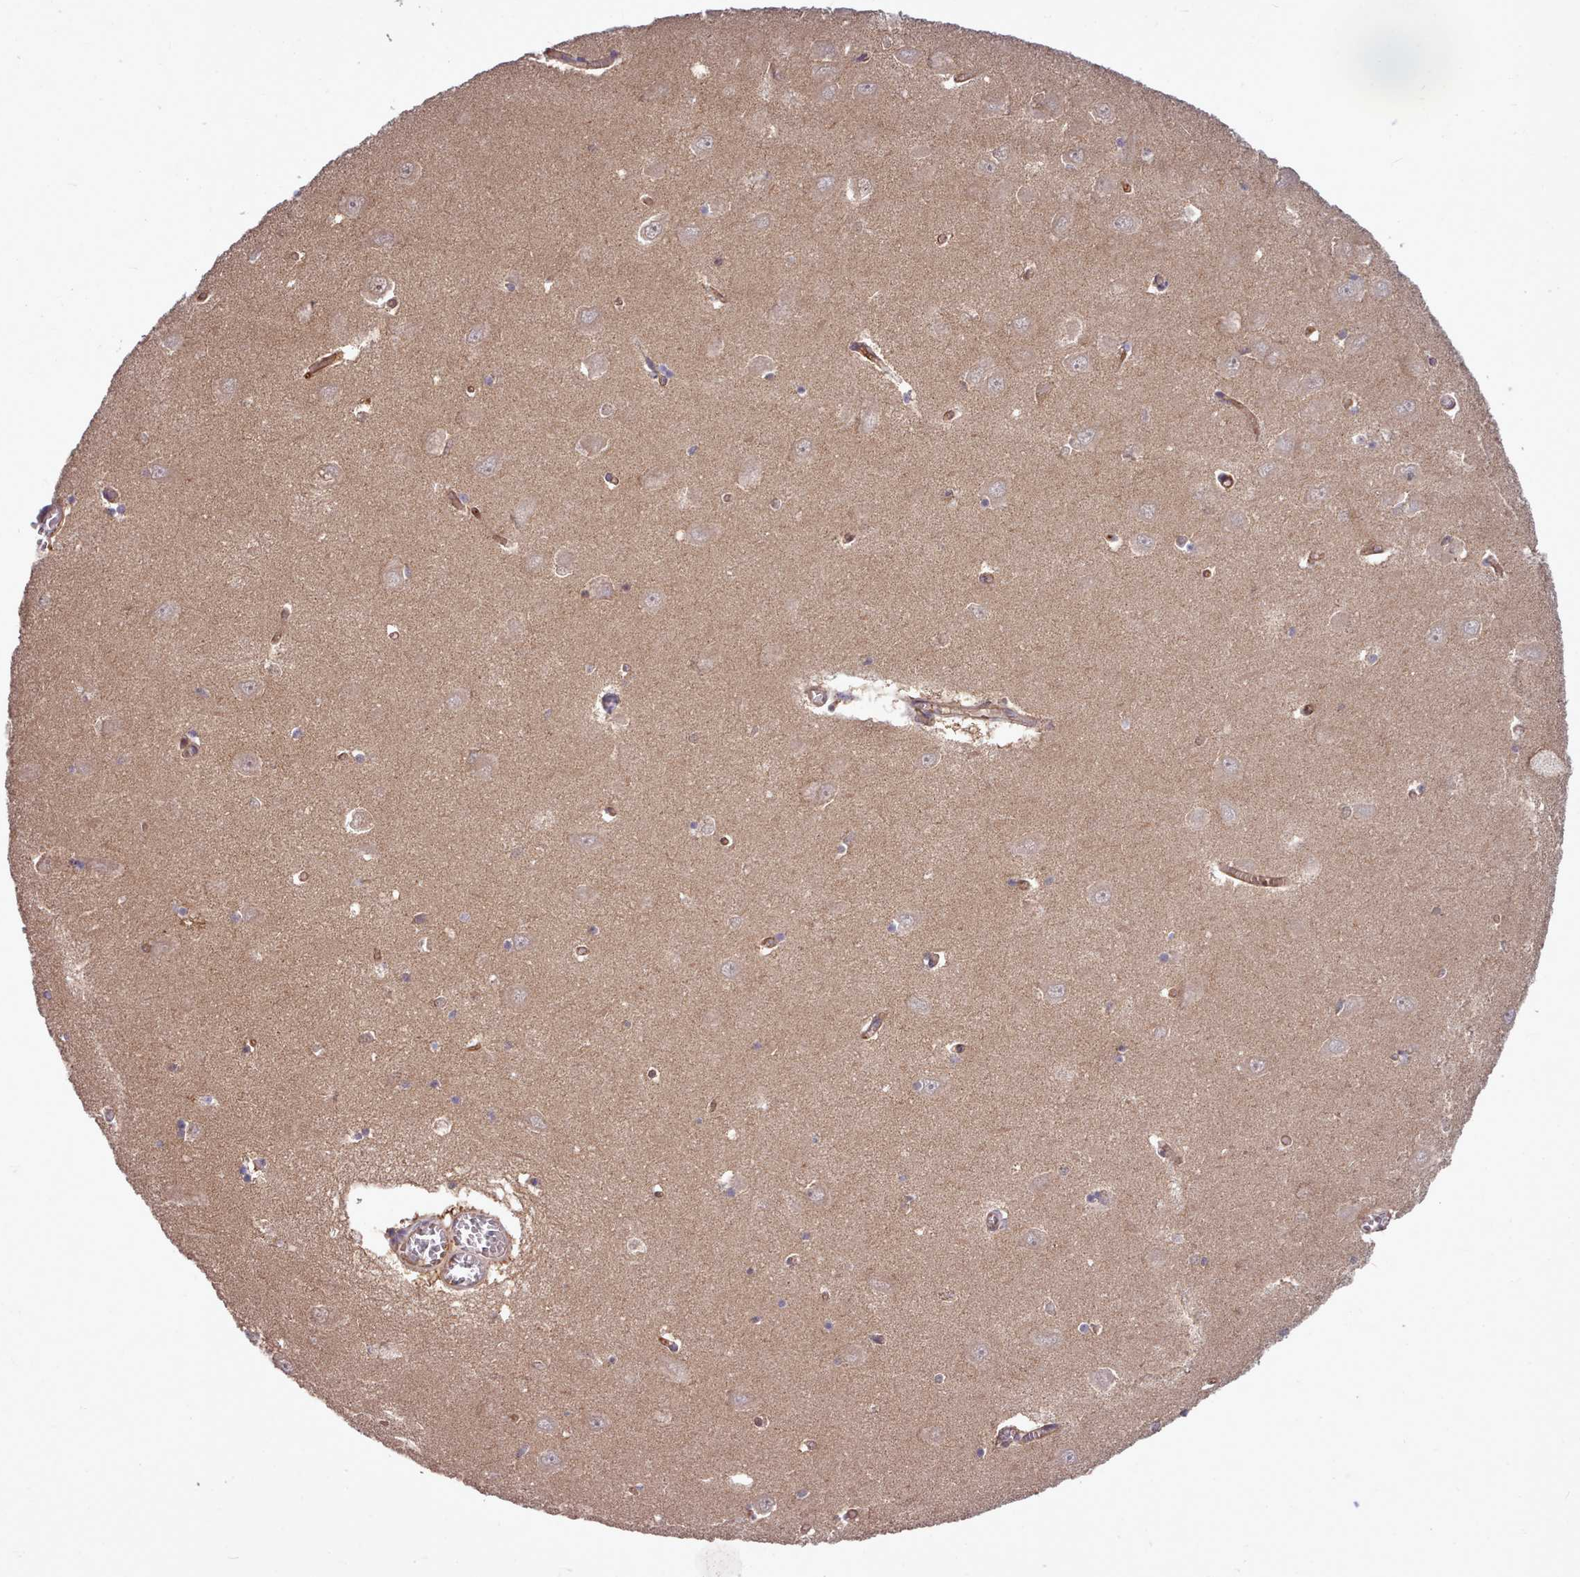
{"staining": {"intensity": "negative", "quantity": "none", "location": "none"}, "tissue": "hippocampus", "cell_type": "Glial cells", "image_type": "normal", "snomed": [{"axis": "morphology", "description": "Normal tissue, NOS"}, {"axis": "topography", "description": "Hippocampus"}], "caption": "An image of human hippocampus is negative for staining in glial cells. The staining was performed using DAB (3,3'-diaminobenzidine) to visualize the protein expression in brown, while the nuclei were stained in blue with hematoxylin (Magnification: 20x).", "gene": "AHCY", "patient": {"sex": "male", "age": 70}}